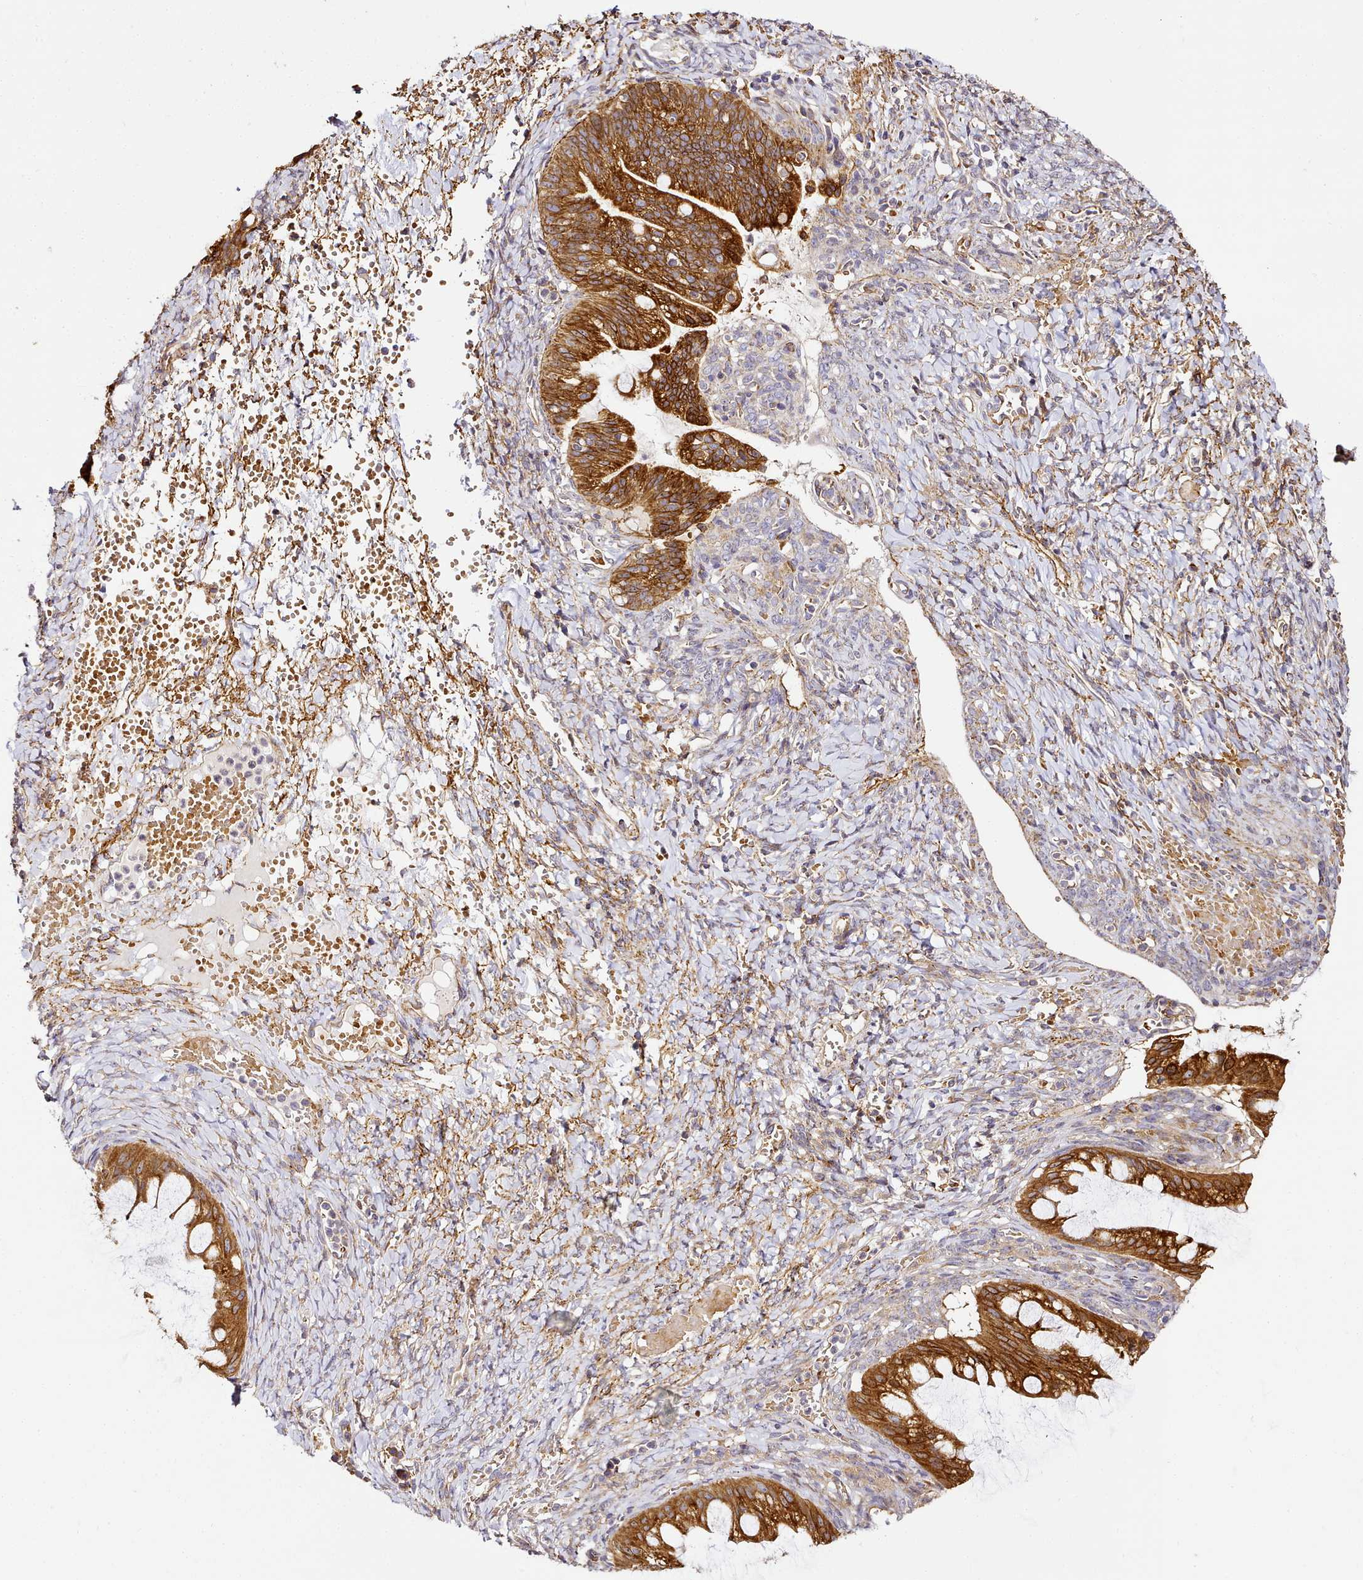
{"staining": {"intensity": "strong", "quantity": ">75%", "location": "cytoplasmic/membranous"}, "tissue": "ovarian cancer", "cell_type": "Tumor cells", "image_type": "cancer", "snomed": [{"axis": "morphology", "description": "Cystadenocarcinoma, mucinous, NOS"}, {"axis": "topography", "description": "Ovary"}], "caption": "A brown stain shows strong cytoplasmic/membranous staining of a protein in human ovarian mucinous cystadenocarcinoma tumor cells.", "gene": "NBPF1", "patient": {"sex": "female", "age": 73}}